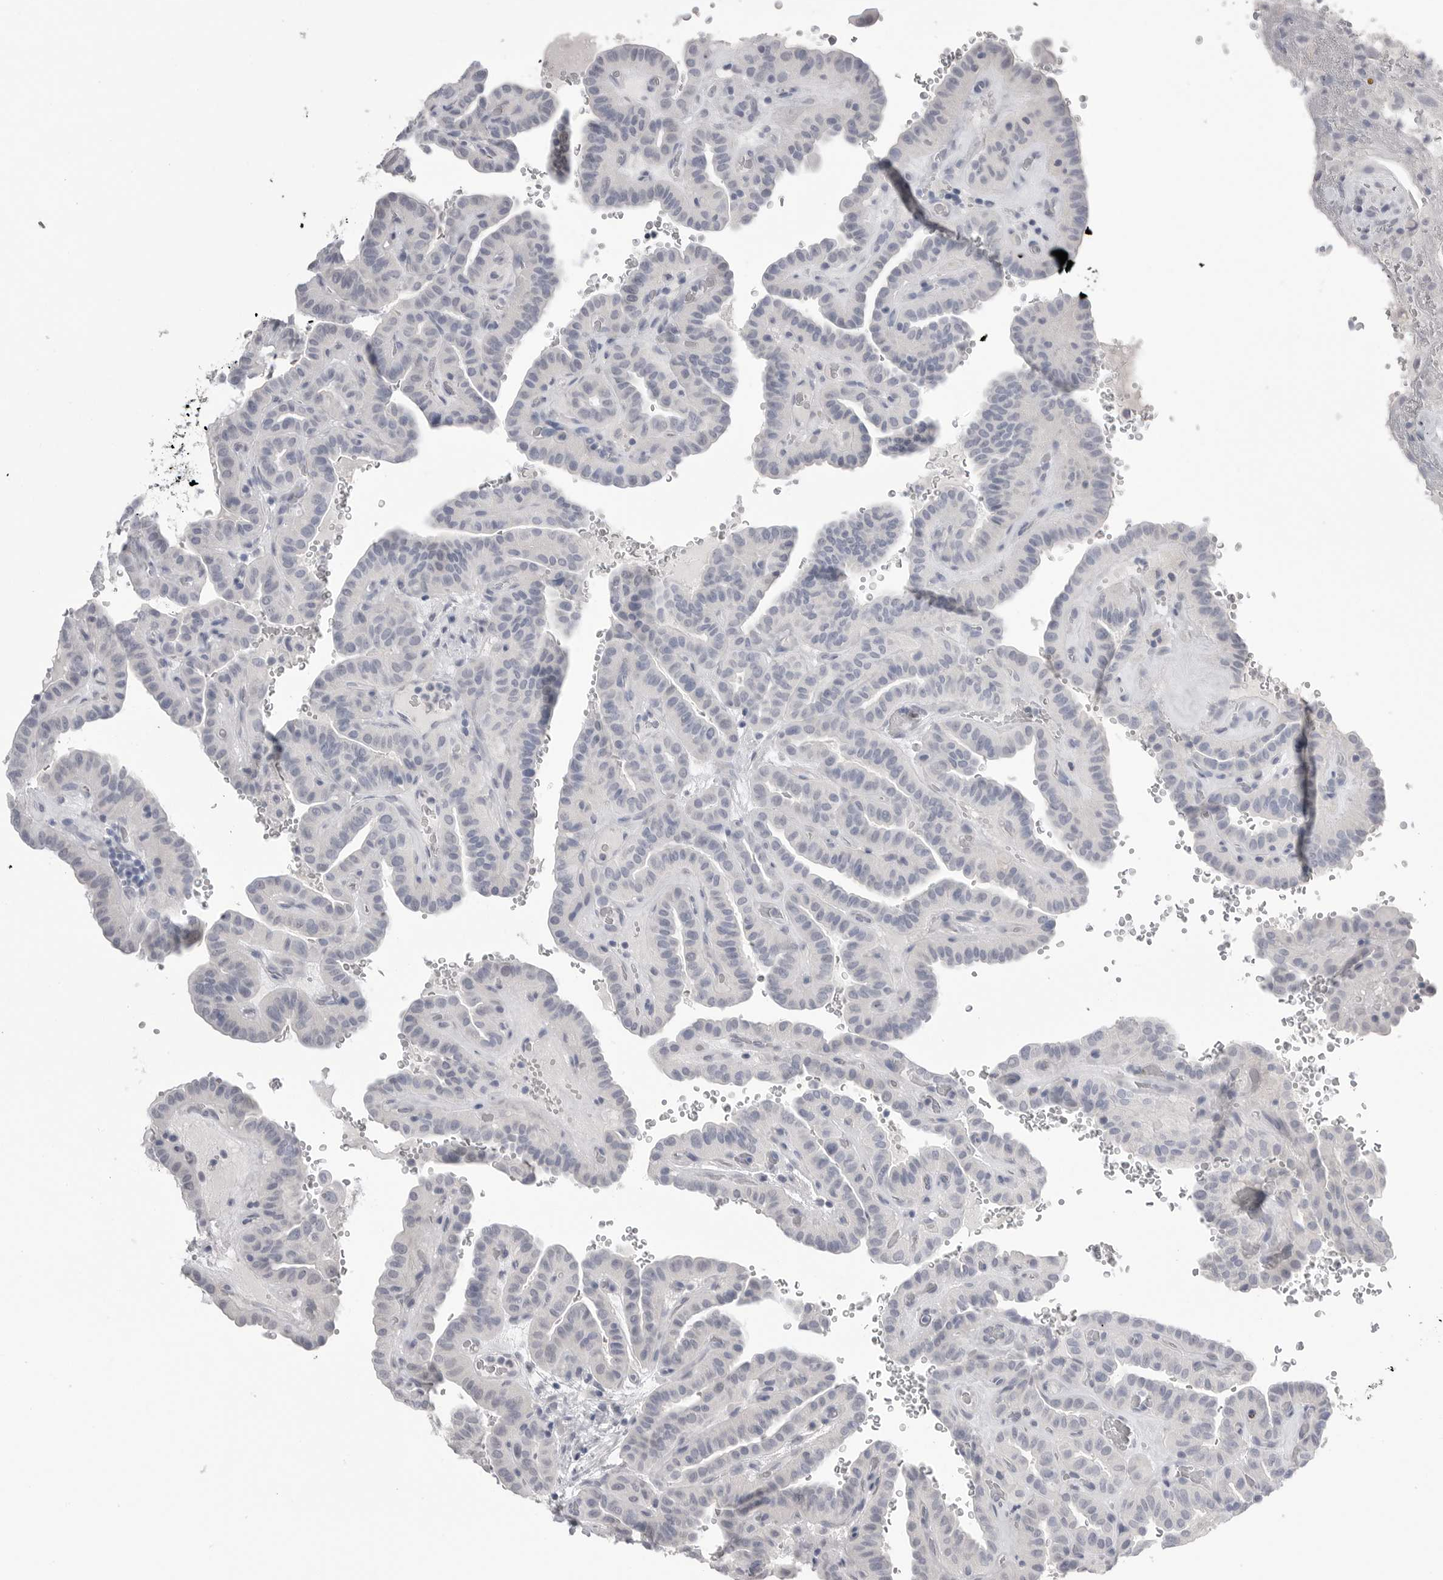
{"staining": {"intensity": "negative", "quantity": "none", "location": "none"}, "tissue": "thyroid cancer", "cell_type": "Tumor cells", "image_type": "cancer", "snomed": [{"axis": "morphology", "description": "Papillary adenocarcinoma, NOS"}, {"axis": "topography", "description": "Thyroid gland"}], "caption": "DAB (3,3'-diaminobenzidine) immunohistochemical staining of thyroid papillary adenocarcinoma shows no significant expression in tumor cells.", "gene": "CPB1", "patient": {"sex": "male", "age": 77}}